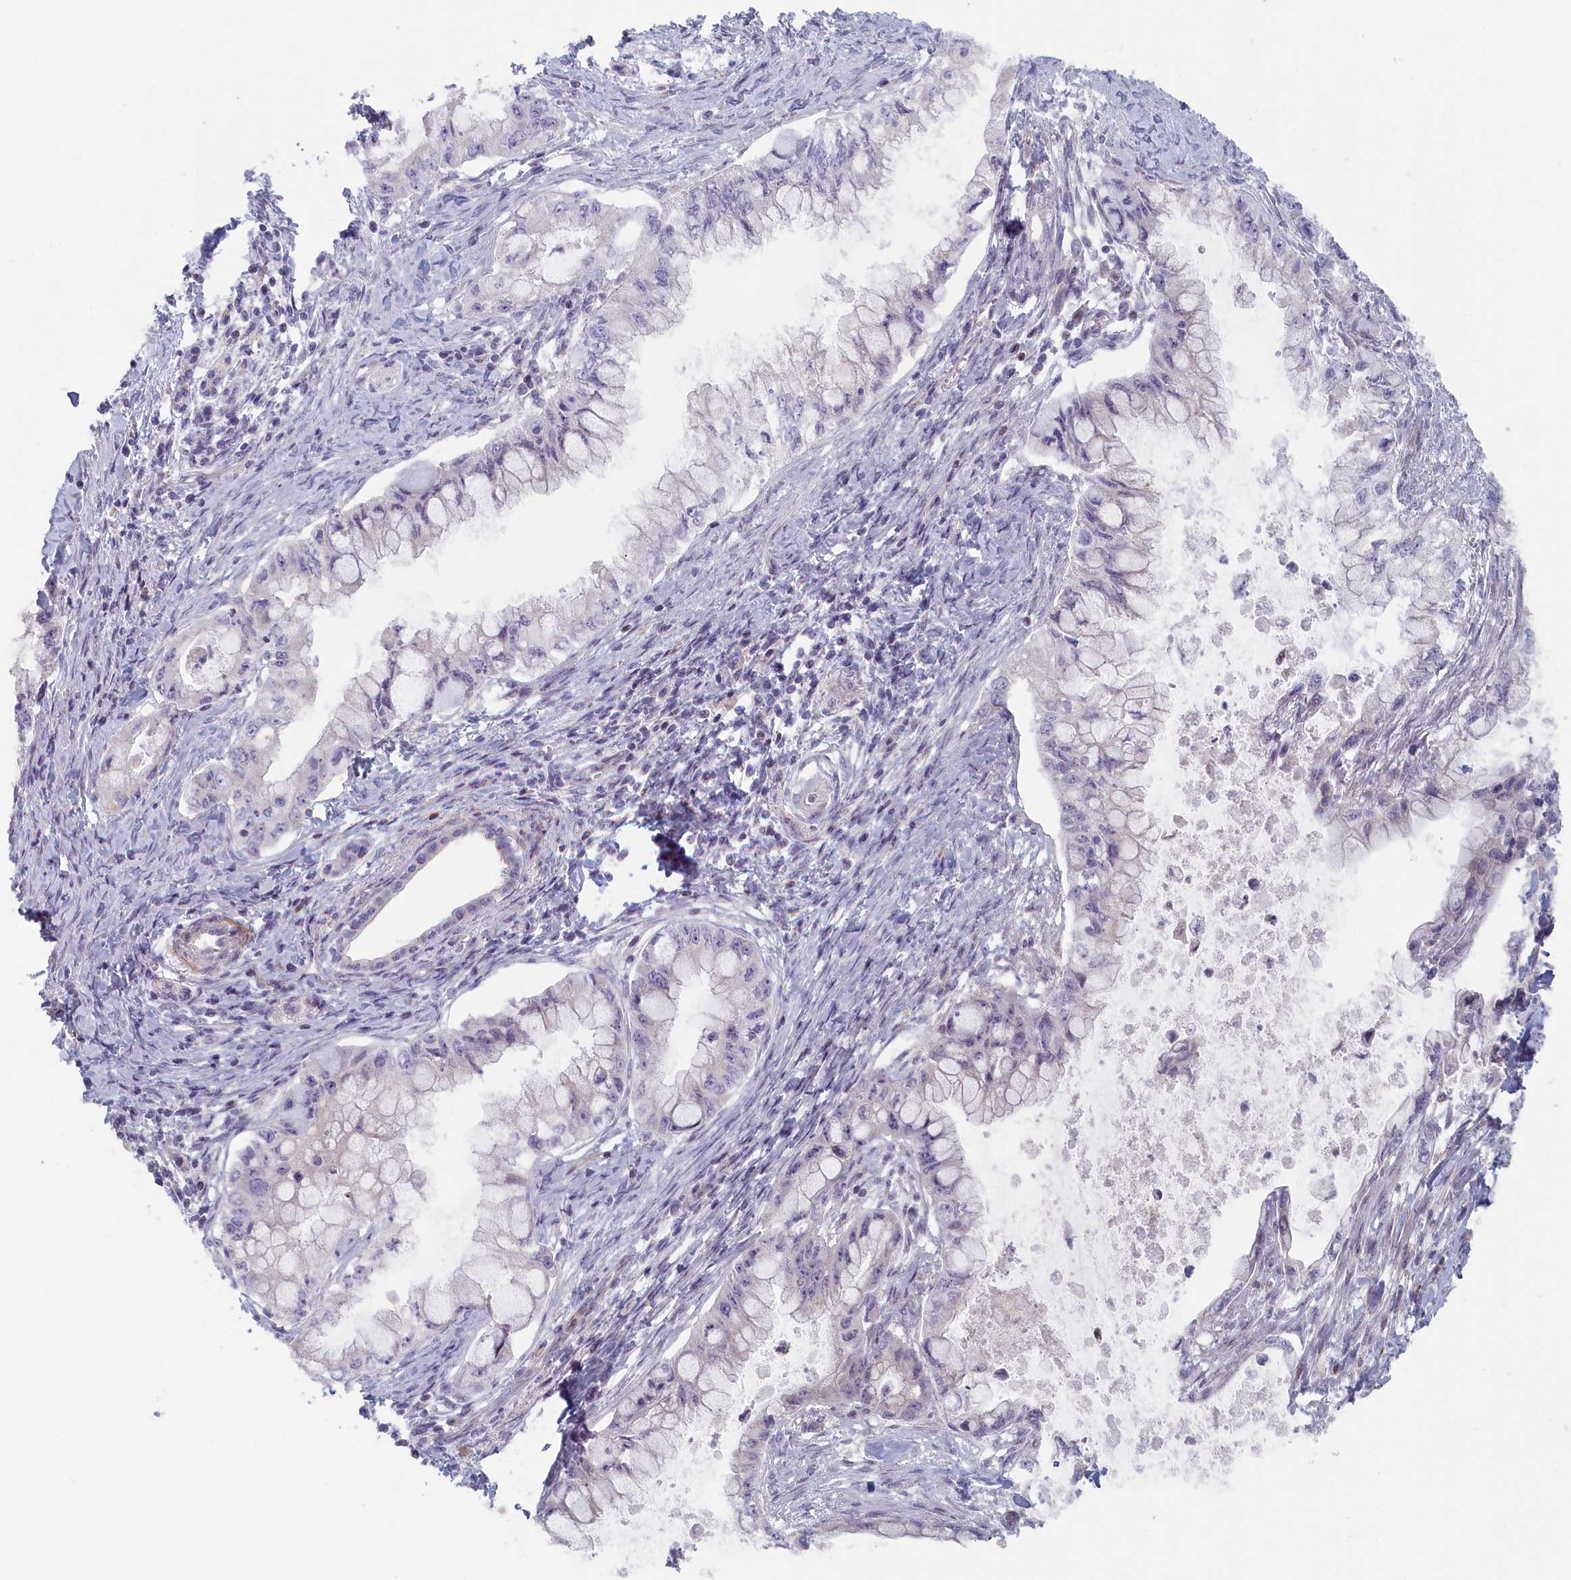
{"staining": {"intensity": "negative", "quantity": "none", "location": "none"}, "tissue": "pancreatic cancer", "cell_type": "Tumor cells", "image_type": "cancer", "snomed": [{"axis": "morphology", "description": "Adenocarcinoma, NOS"}, {"axis": "topography", "description": "Pancreas"}], "caption": "An immunohistochemistry (IHC) image of pancreatic adenocarcinoma is shown. There is no staining in tumor cells of pancreatic adenocarcinoma.", "gene": "INTS4", "patient": {"sex": "male", "age": 48}}